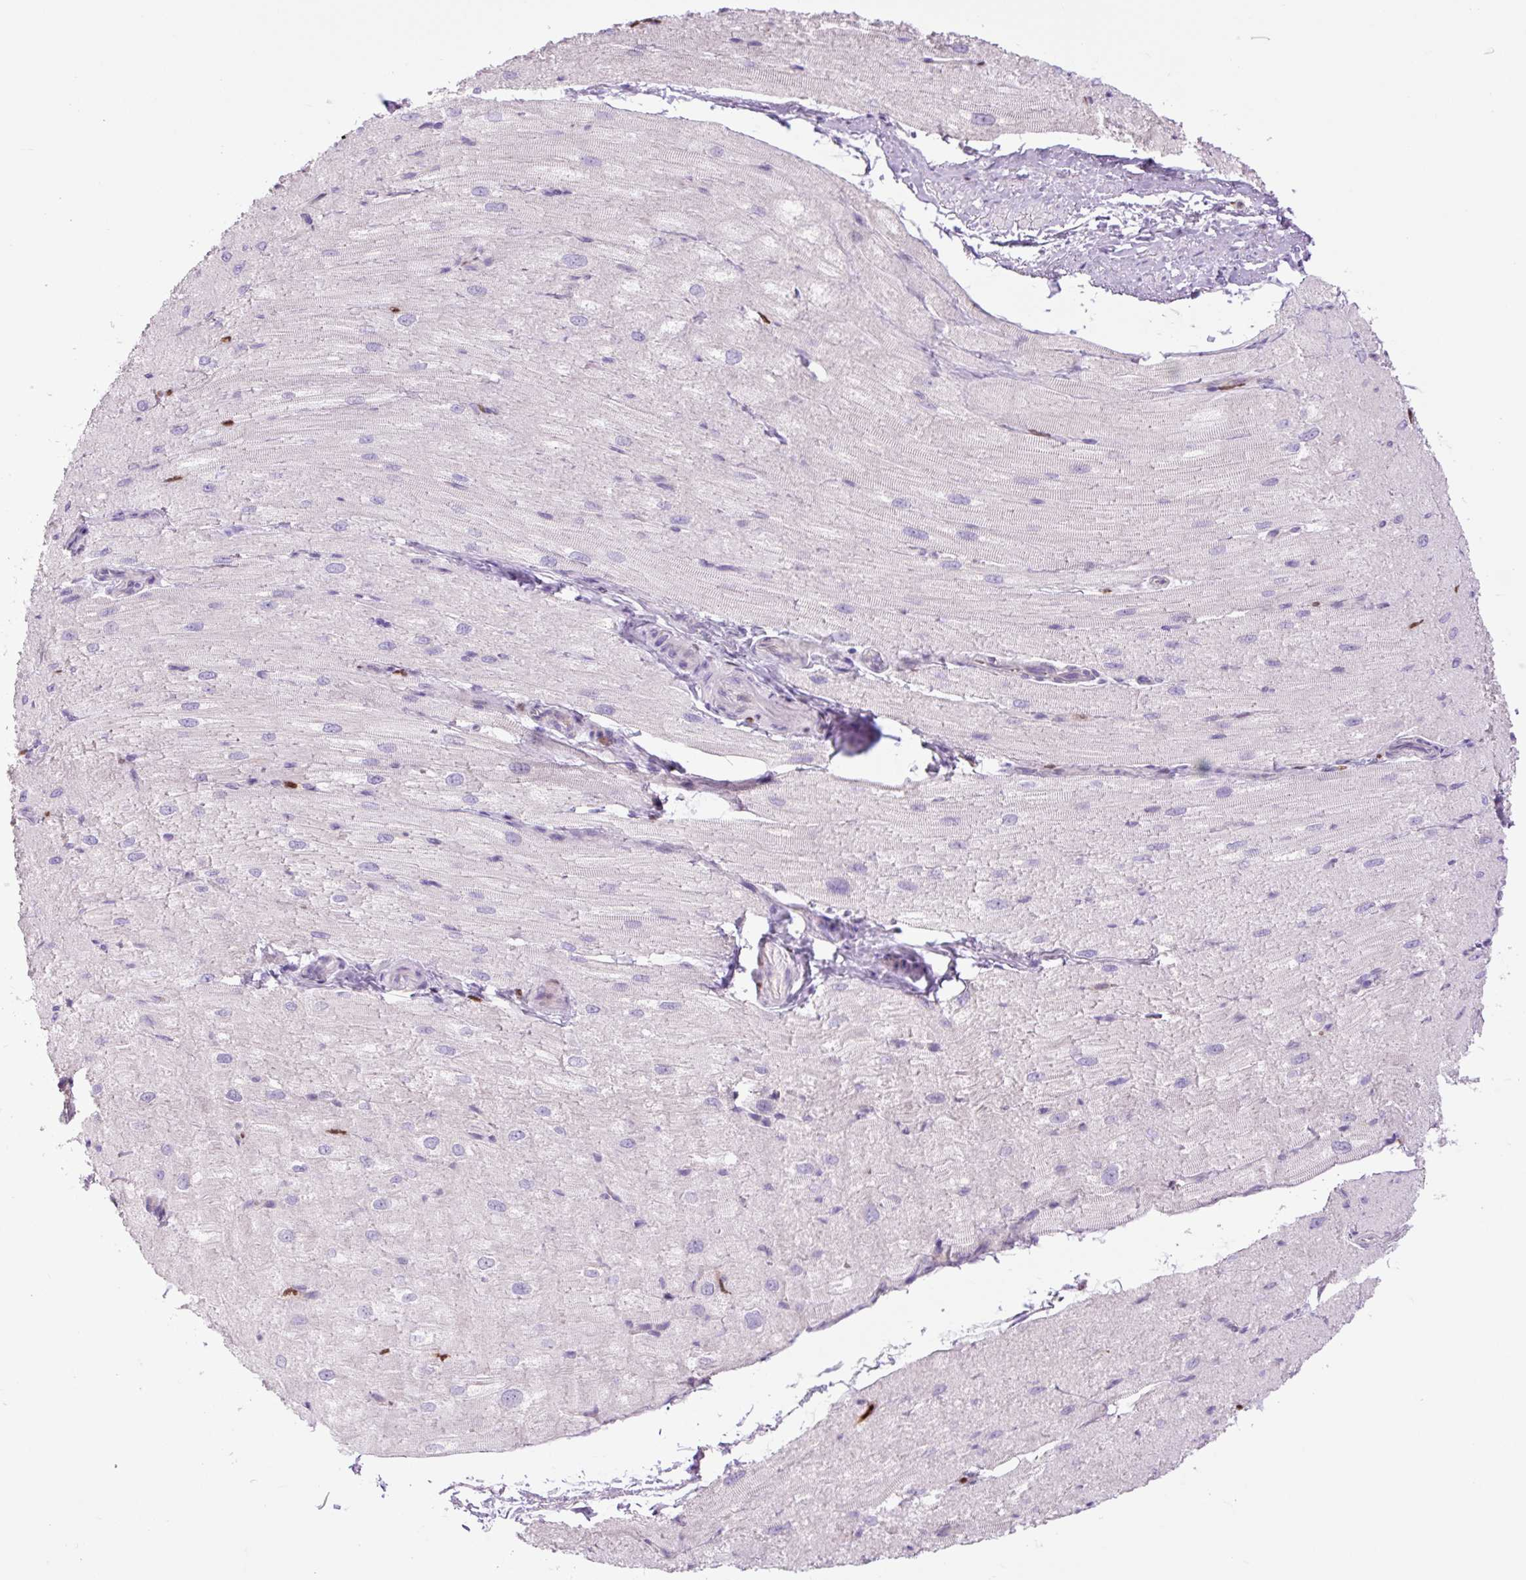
{"staining": {"intensity": "negative", "quantity": "none", "location": "none"}, "tissue": "heart muscle", "cell_type": "Cardiomyocytes", "image_type": "normal", "snomed": [{"axis": "morphology", "description": "Normal tissue, NOS"}, {"axis": "topography", "description": "Heart"}], "caption": "This image is of benign heart muscle stained with immunohistochemistry (IHC) to label a protein in brown with the nuclei are counter-stained blue. There is no expression in cardiomyocytes. (Stains: DAB immunohistochemistry (IHC) with hematoxylin counter stain, Microscopy: brightfield microscopy at high magnification).", "gene": "SPI1", "patient": {"sex": "male", "age": 62}}